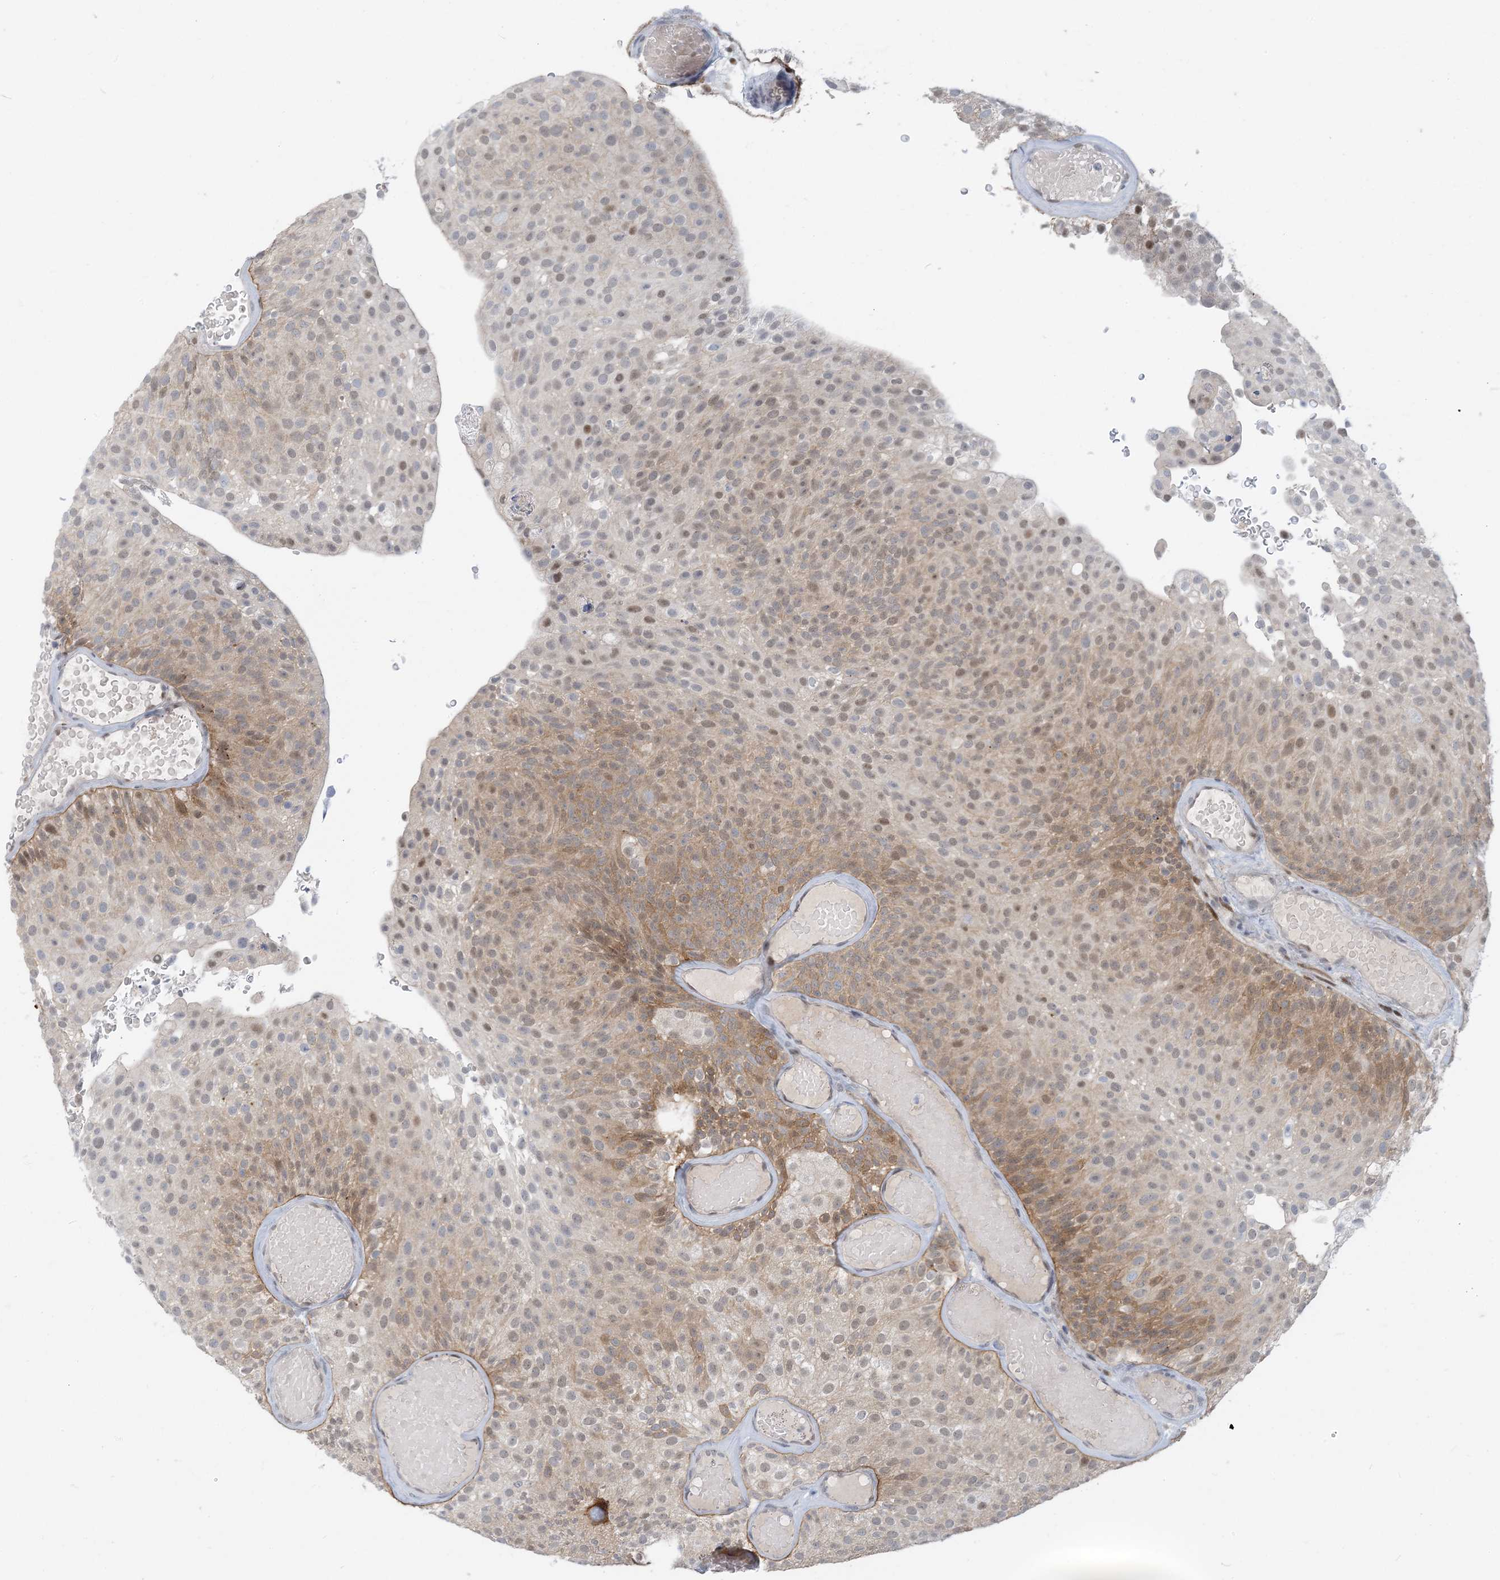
{"staining": {"intensity": "moderate", "quantity": "25%-75%", "location": "cytoplasmic/membranous,nuclear"}, "tissue": "urothelial cancer", "cell_type": "Tumor cells", "image_type": "cancer", "snomed": [{"axis": "morphology", "description": "Urothelial carcinoma, Low grade"}, {"axis": "topography", "description": "Urinary bladder"}], "caption": "Immunohistochemistry of urothelial cancer demonstrates medium levels of moderate cytoplasmic/membranous and nuclear expression in approximately 25%-75% of tumor cells. (Brightfield microscopy of DAB IHC at high magnification).", "gene": "ZC3H12A", "patient": {"sex": "male", "age": 78}}